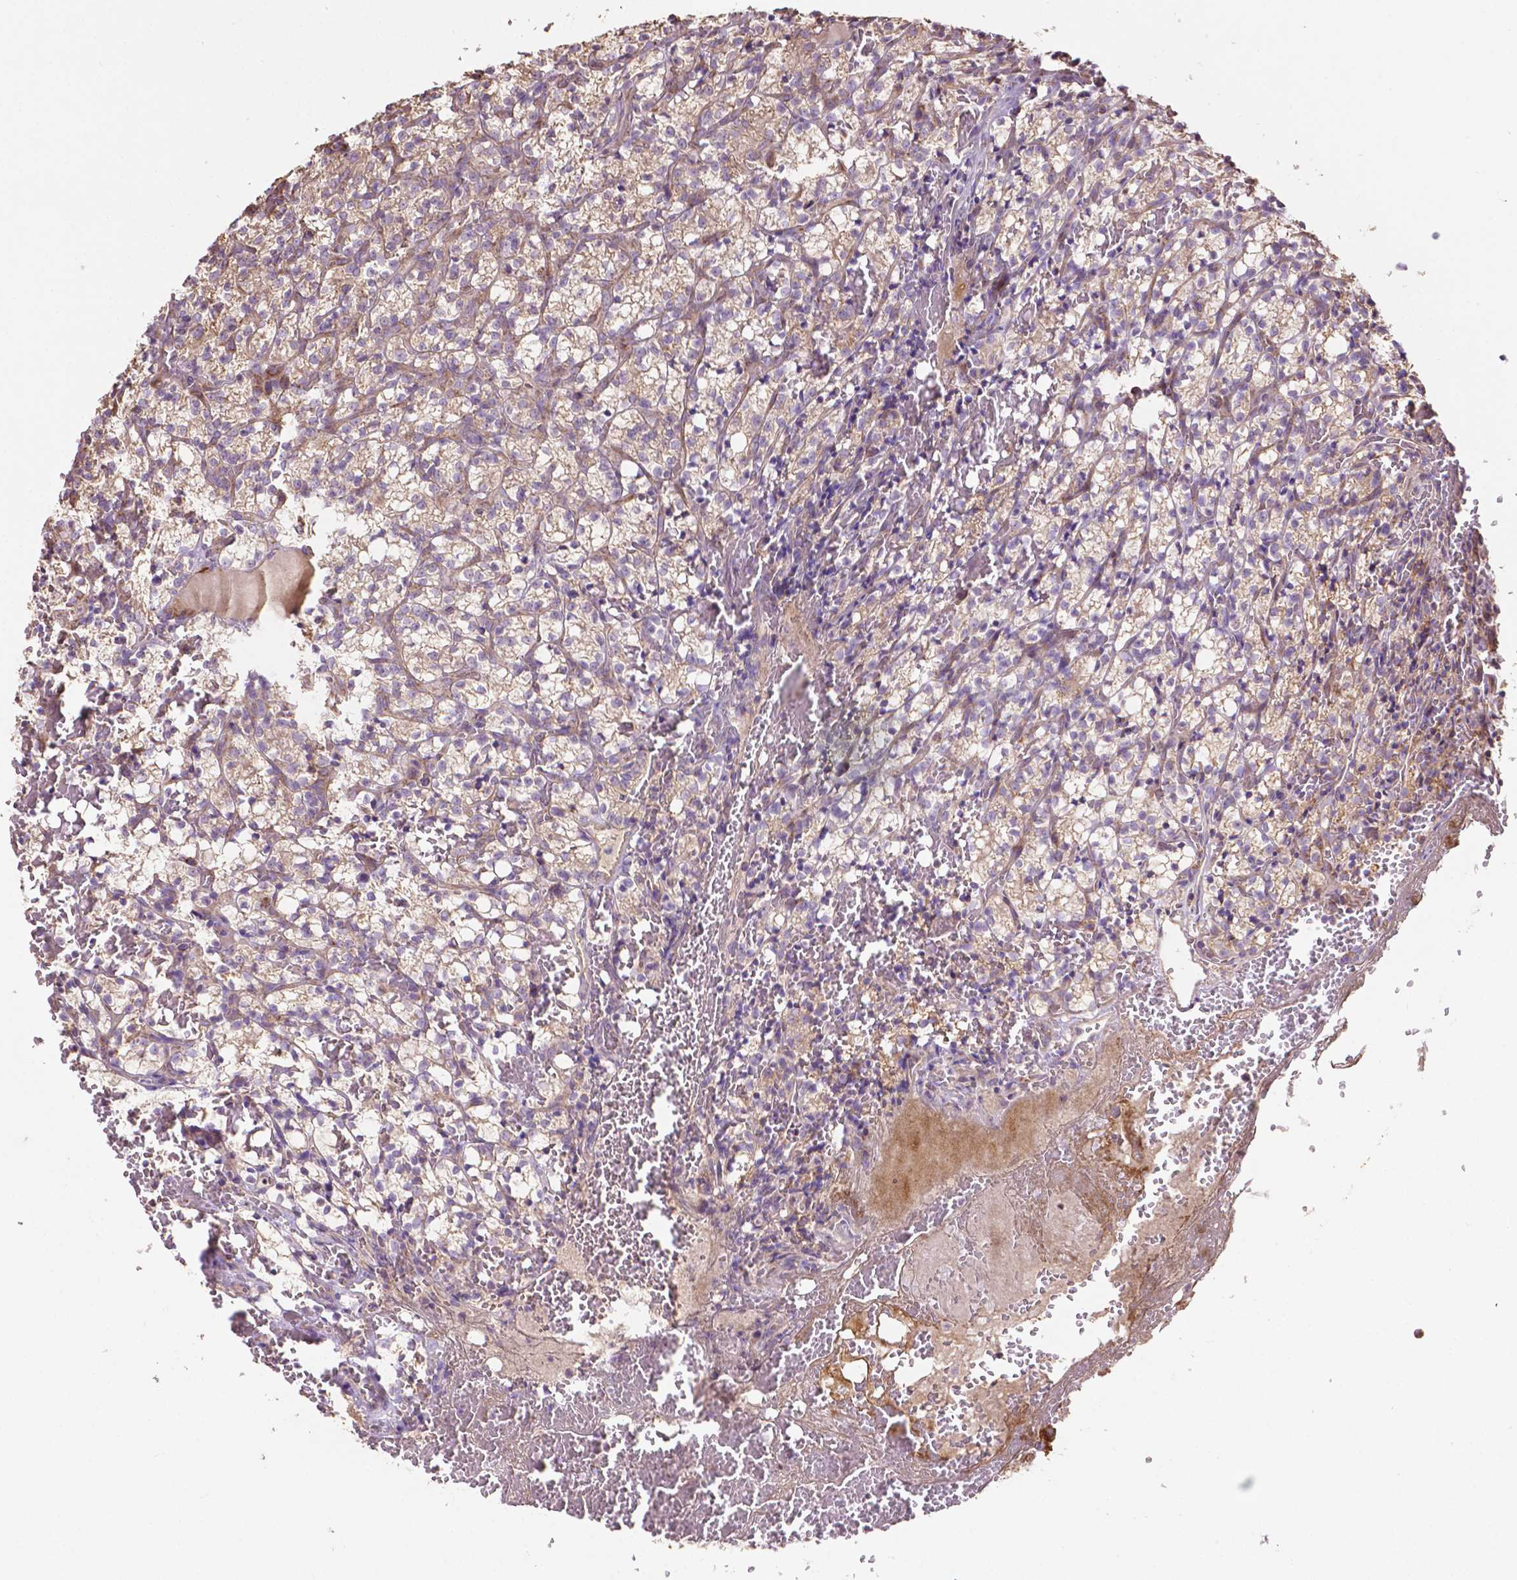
{"staining": {"intensity": "weak", "quantity": "25%-75%", "location": "cytoplasmic/membranous"}, "tissue": "renal cancer", "cell_type": "Tumor cells", "image_type": "cancer", "snomed": [{"axis": "morphology", "description": "Adenocarcinoma, NOS"}, {"axis": "topography", "description": "Kidney"}], "caption": "Human adenocarcinoma (renal) stained with a protein marker shows weak staining in tumor cells.", "gene": "LRR1", "patient": {"sex": "female", "age": 69}}